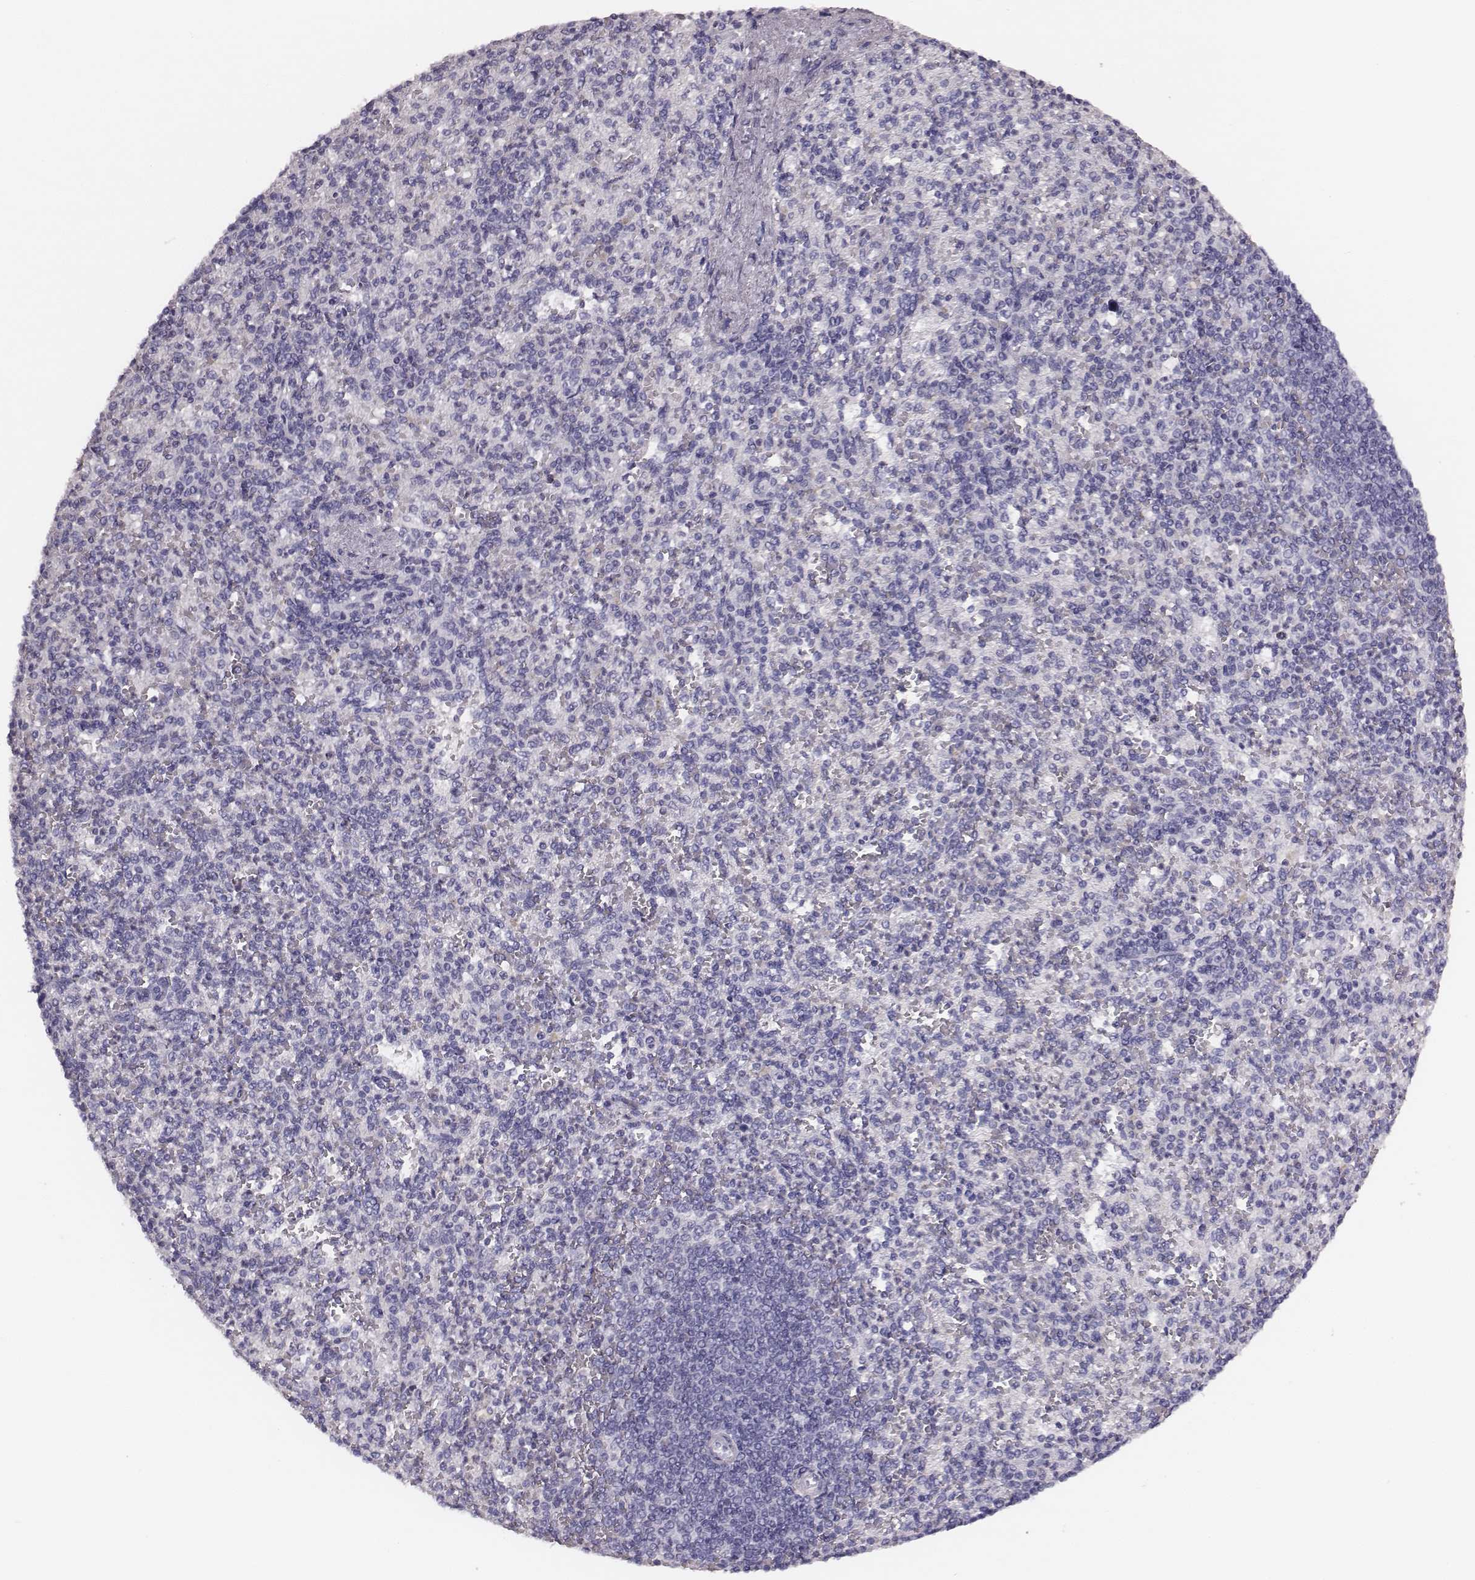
{"staining": {"intensity": "negative", "quantity": "none", "location": "none"}, "tissue": "spleen", "cell_type": "Cells in red pulp", "image_type": "normal", "snomed": [{"axis": "morphology", "description": "Normal tissue, NOS"}, {"axis": "topography", "description": "Spleen"}], "caption": "Immunohistochemistry (IHC) image of benign spleen: spleen stained with DAB exhibits no significant protein positivity in cells in red pulp. The staining was performed using DAB (3,3'-diaminobenzidine) to visualize the protein expression in brown, while the nuclei were stained in blue with hematoxylin (Magnification: 20x).", "gene": "CSH1", "patient": {"sex": "female", "age": 74}}